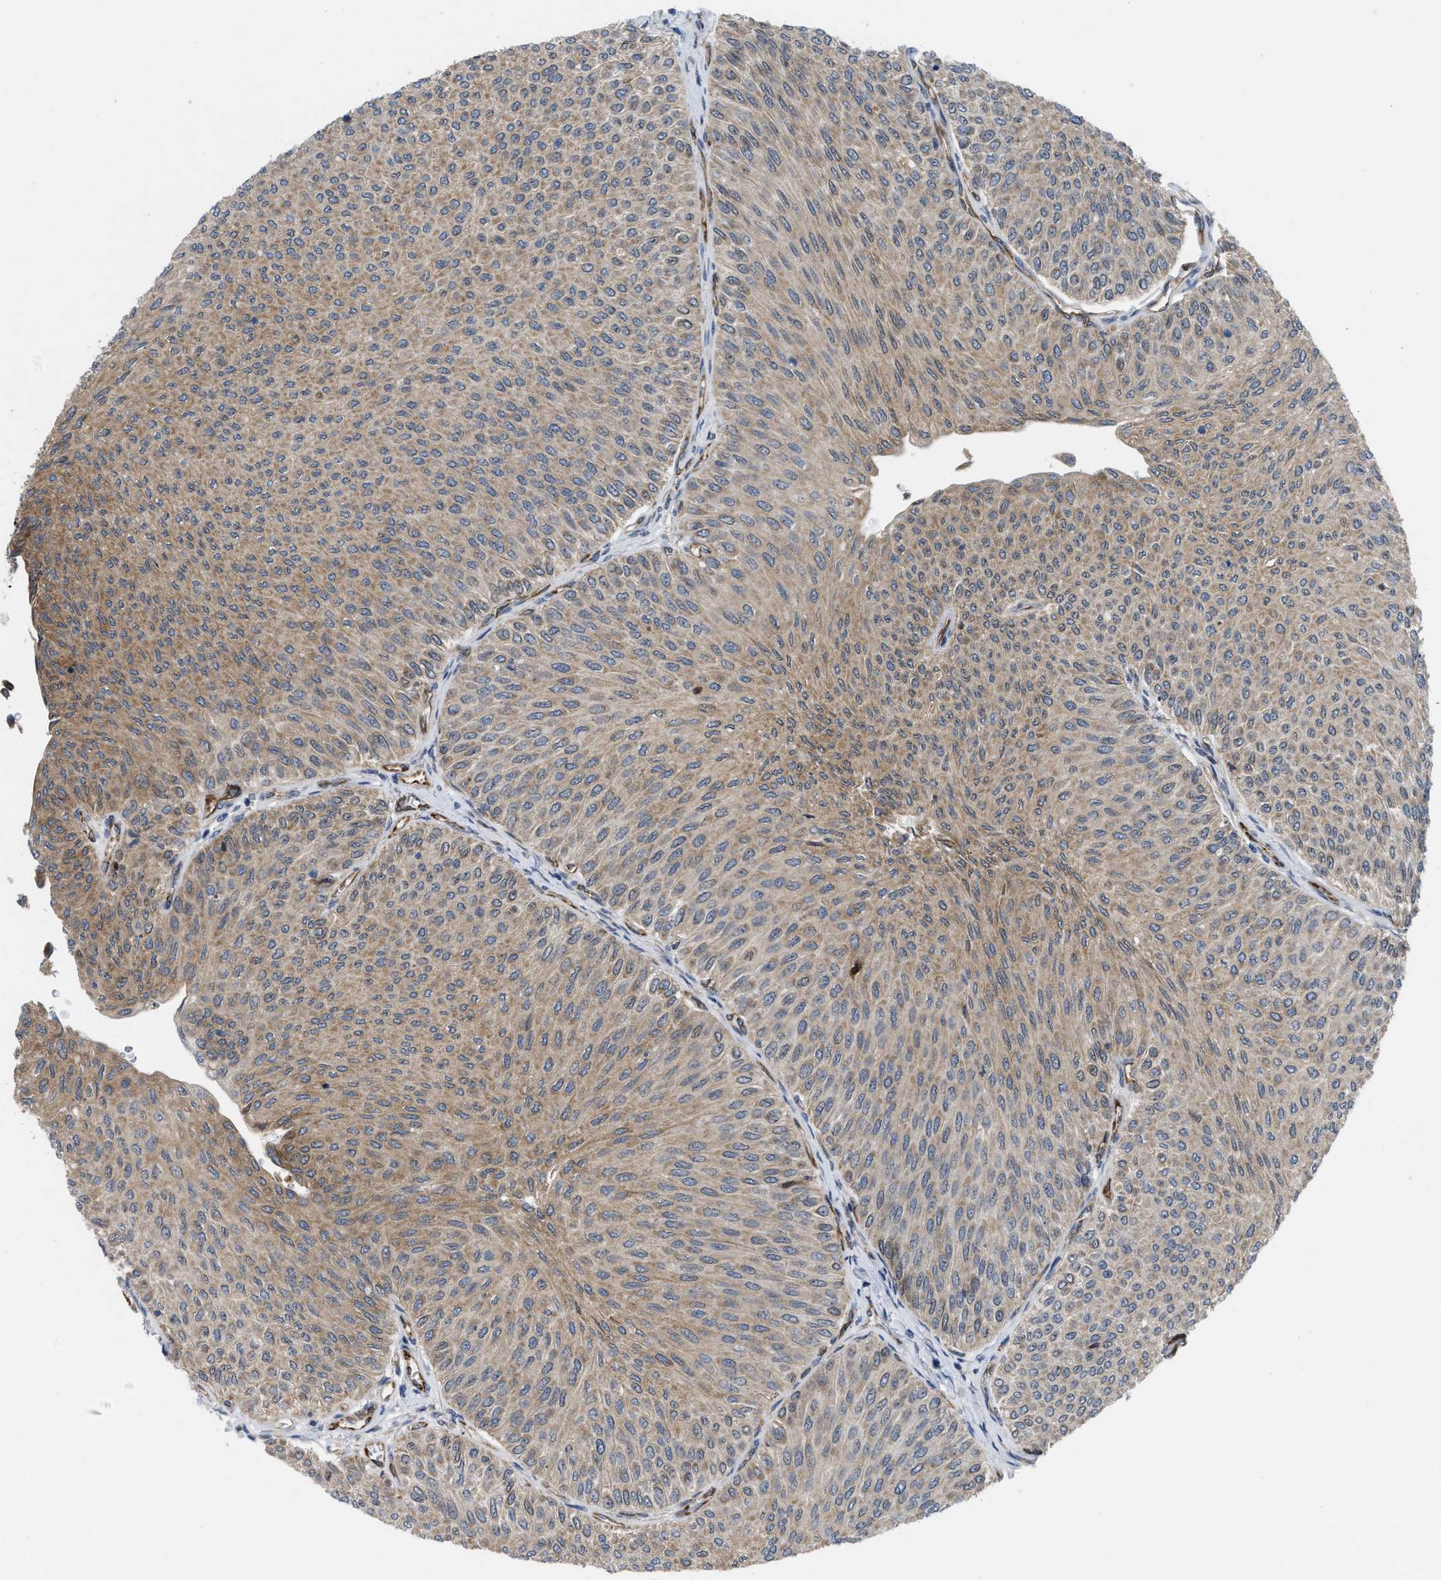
{"staining": {"intensity": "moderate", "quantity": "25%-75%", "location": "cytoplasmic/membranous"}, "tissue": "urothelial cancer", "cell_type": "Tumor cells", "image_type": "cancer", "snomed": [{"axis": "morphology", "description": "Urothelial carcinoma, Low grade"}, {"axis": "topography", "description": "Urinary bladder"}], "caption": "Approximately 25%-75% of tumor cells in low-grade urothelial carcinoma exhibit moderate cytoplasmic/membranous protein staining as visualized by brown immunohistochemical staining.", "gene": "EOGT", "patient": {"sex": "male", "age": 78}}